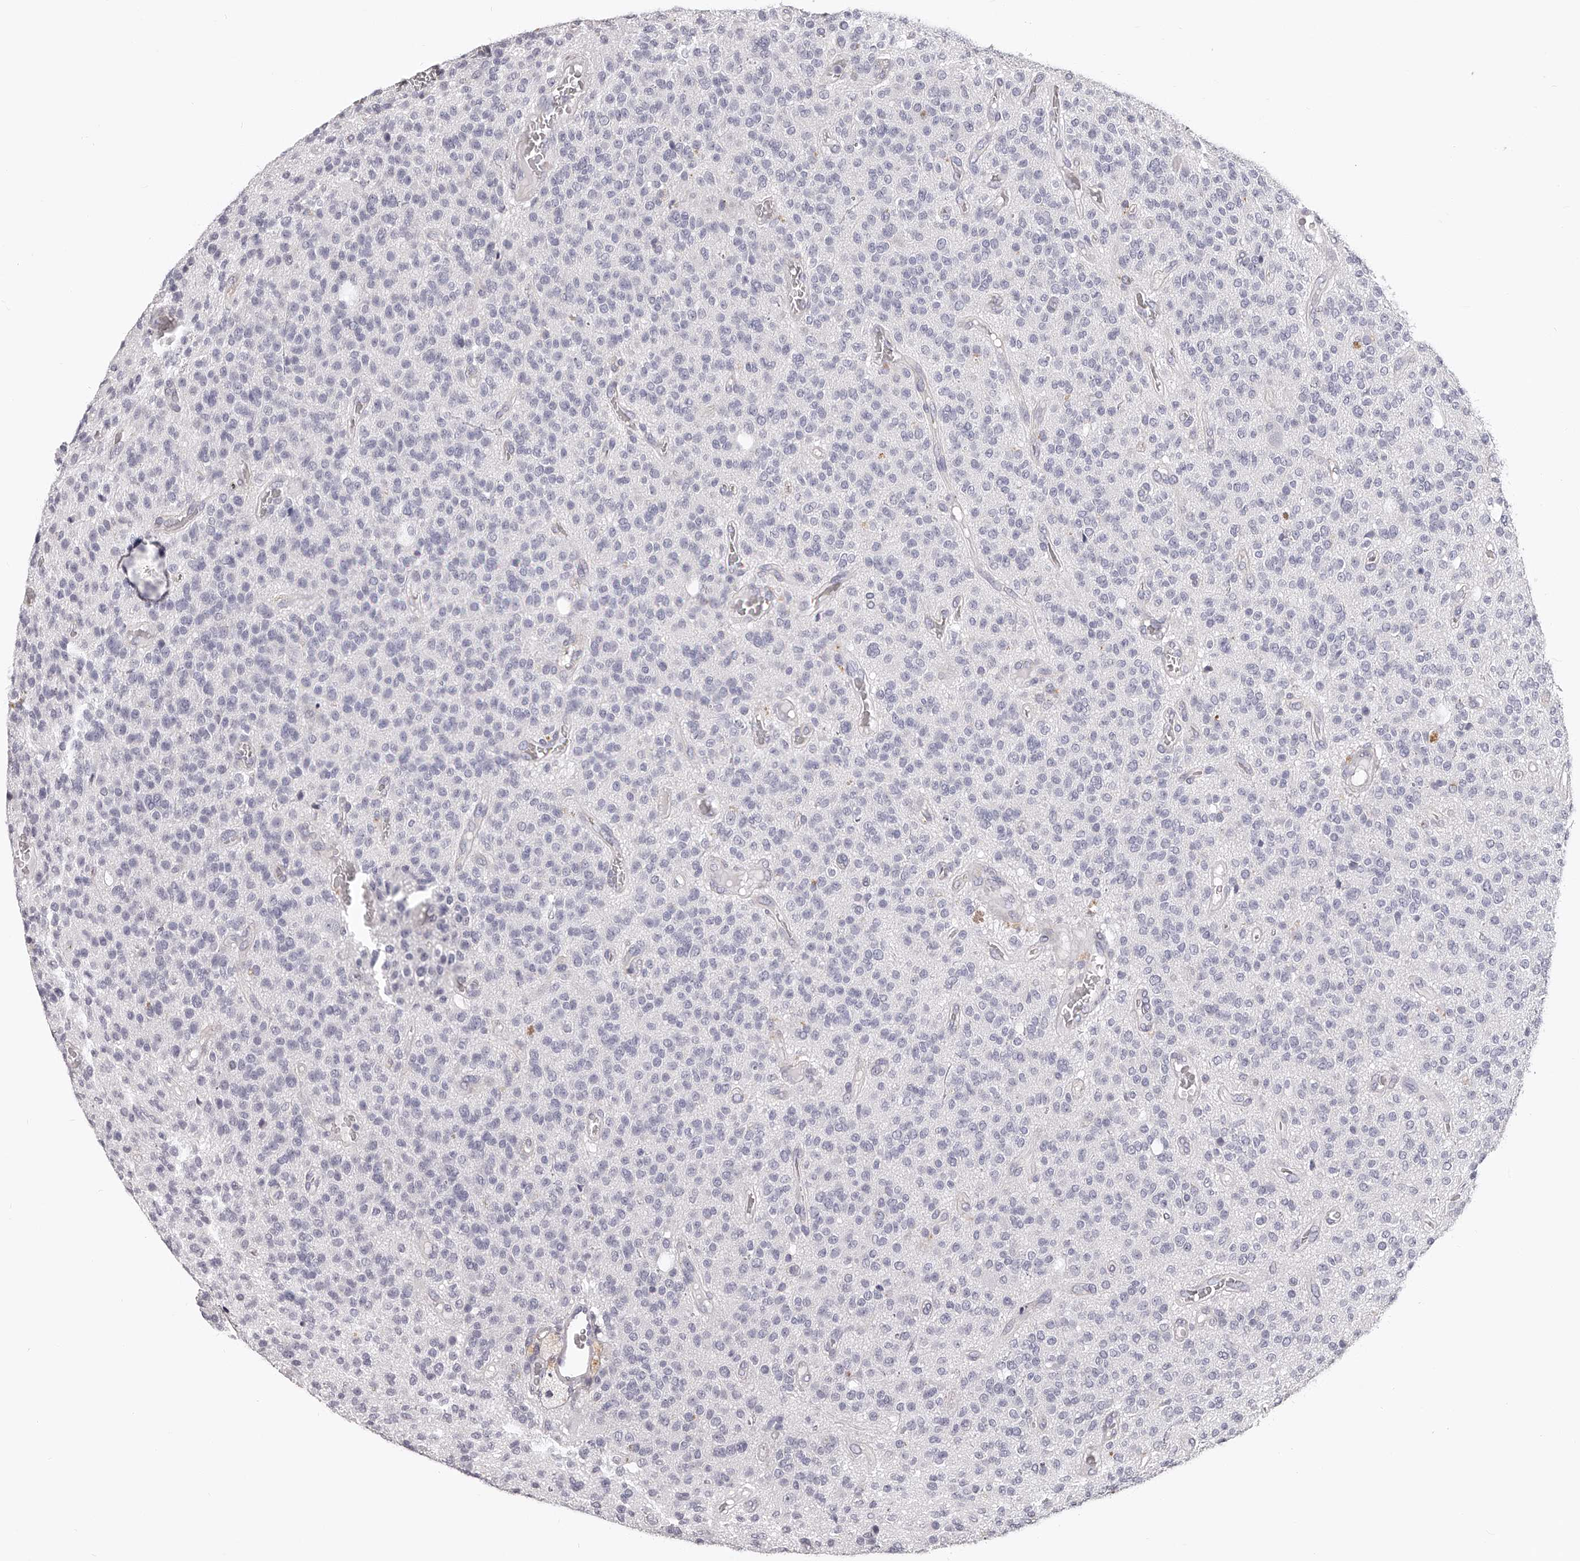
{"staining": {"intensity": "negative", "quantity": "none", "location": "none"}, "tissue": "glioma", "cell_type": "Tumor cells", "image_type": "cancer", "snomed": [{"axis": "morphology", "description": "Glioma, malignant, High grade"}, {"axis": "topography", "description": "Brain"}], "caption": "A histopathology image of glioma stained for a protein demonstrates no brown staining in tumor cells.", "gene": "DMRT1", "patient": {"sex": "male", "age": 34}}